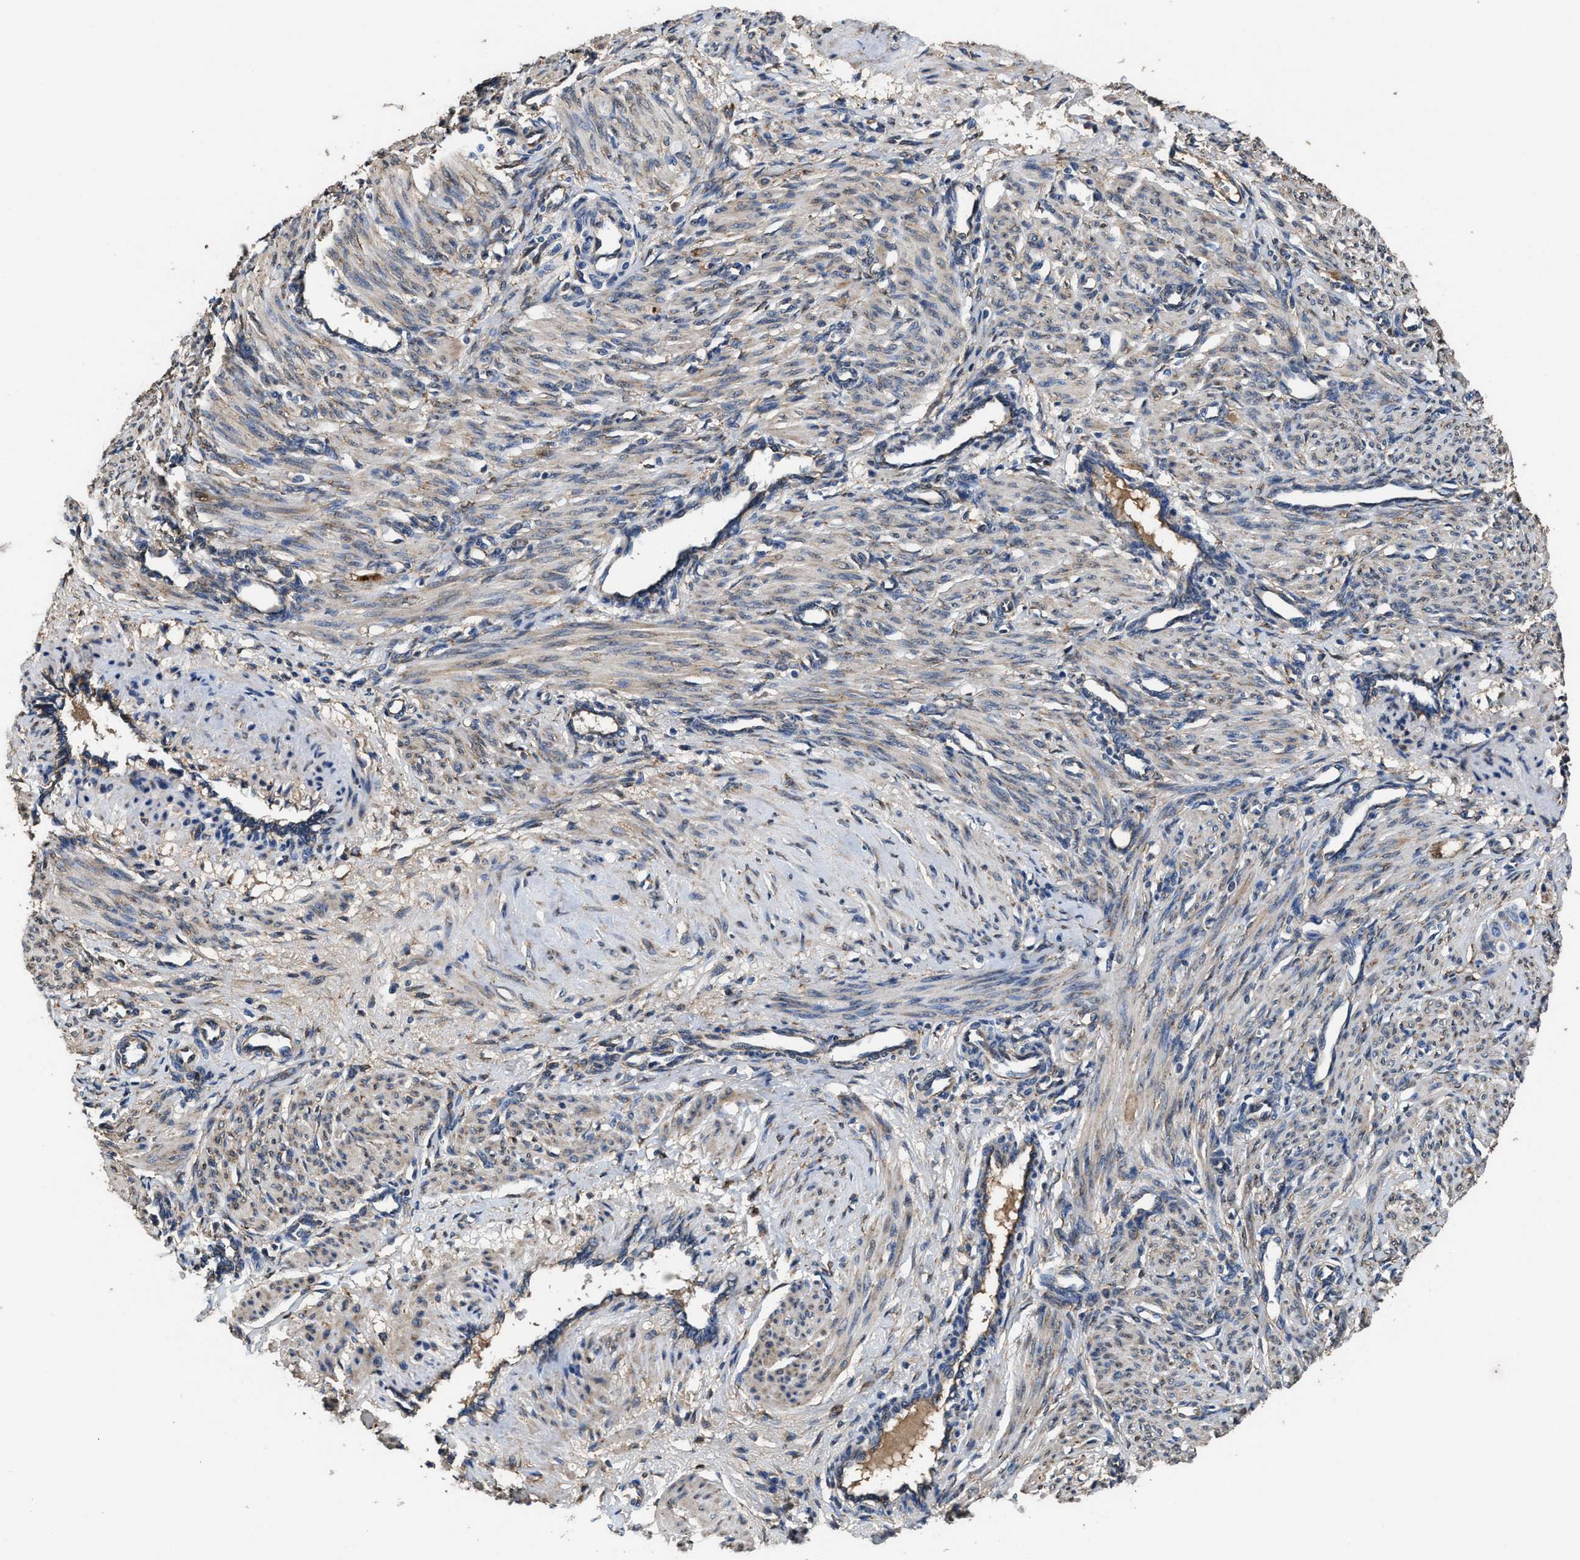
{"staining": {"intensity": "weak", "quantity": "<25%", "location": "cytoplasmic/membranous"}, "tissue": "smooth muscle", "cell_type": "Smooth muscle cells", "image_type": "normal", "snomed": [{"axis": "morphology", "description": "Normal tissue, NOS"}, {"axis": "topography", "description": "Endometrium"}], "caption": "Immunohistochemistry histopathology image of unremarkable smooth muscle: human smooth muscle stained with DAB (3,3'-diaminobenzidine) displays no significant protein expression in smooth muscle cells.", "gene": "IDNK", "patient": {"sex": "female", "age": 33}}